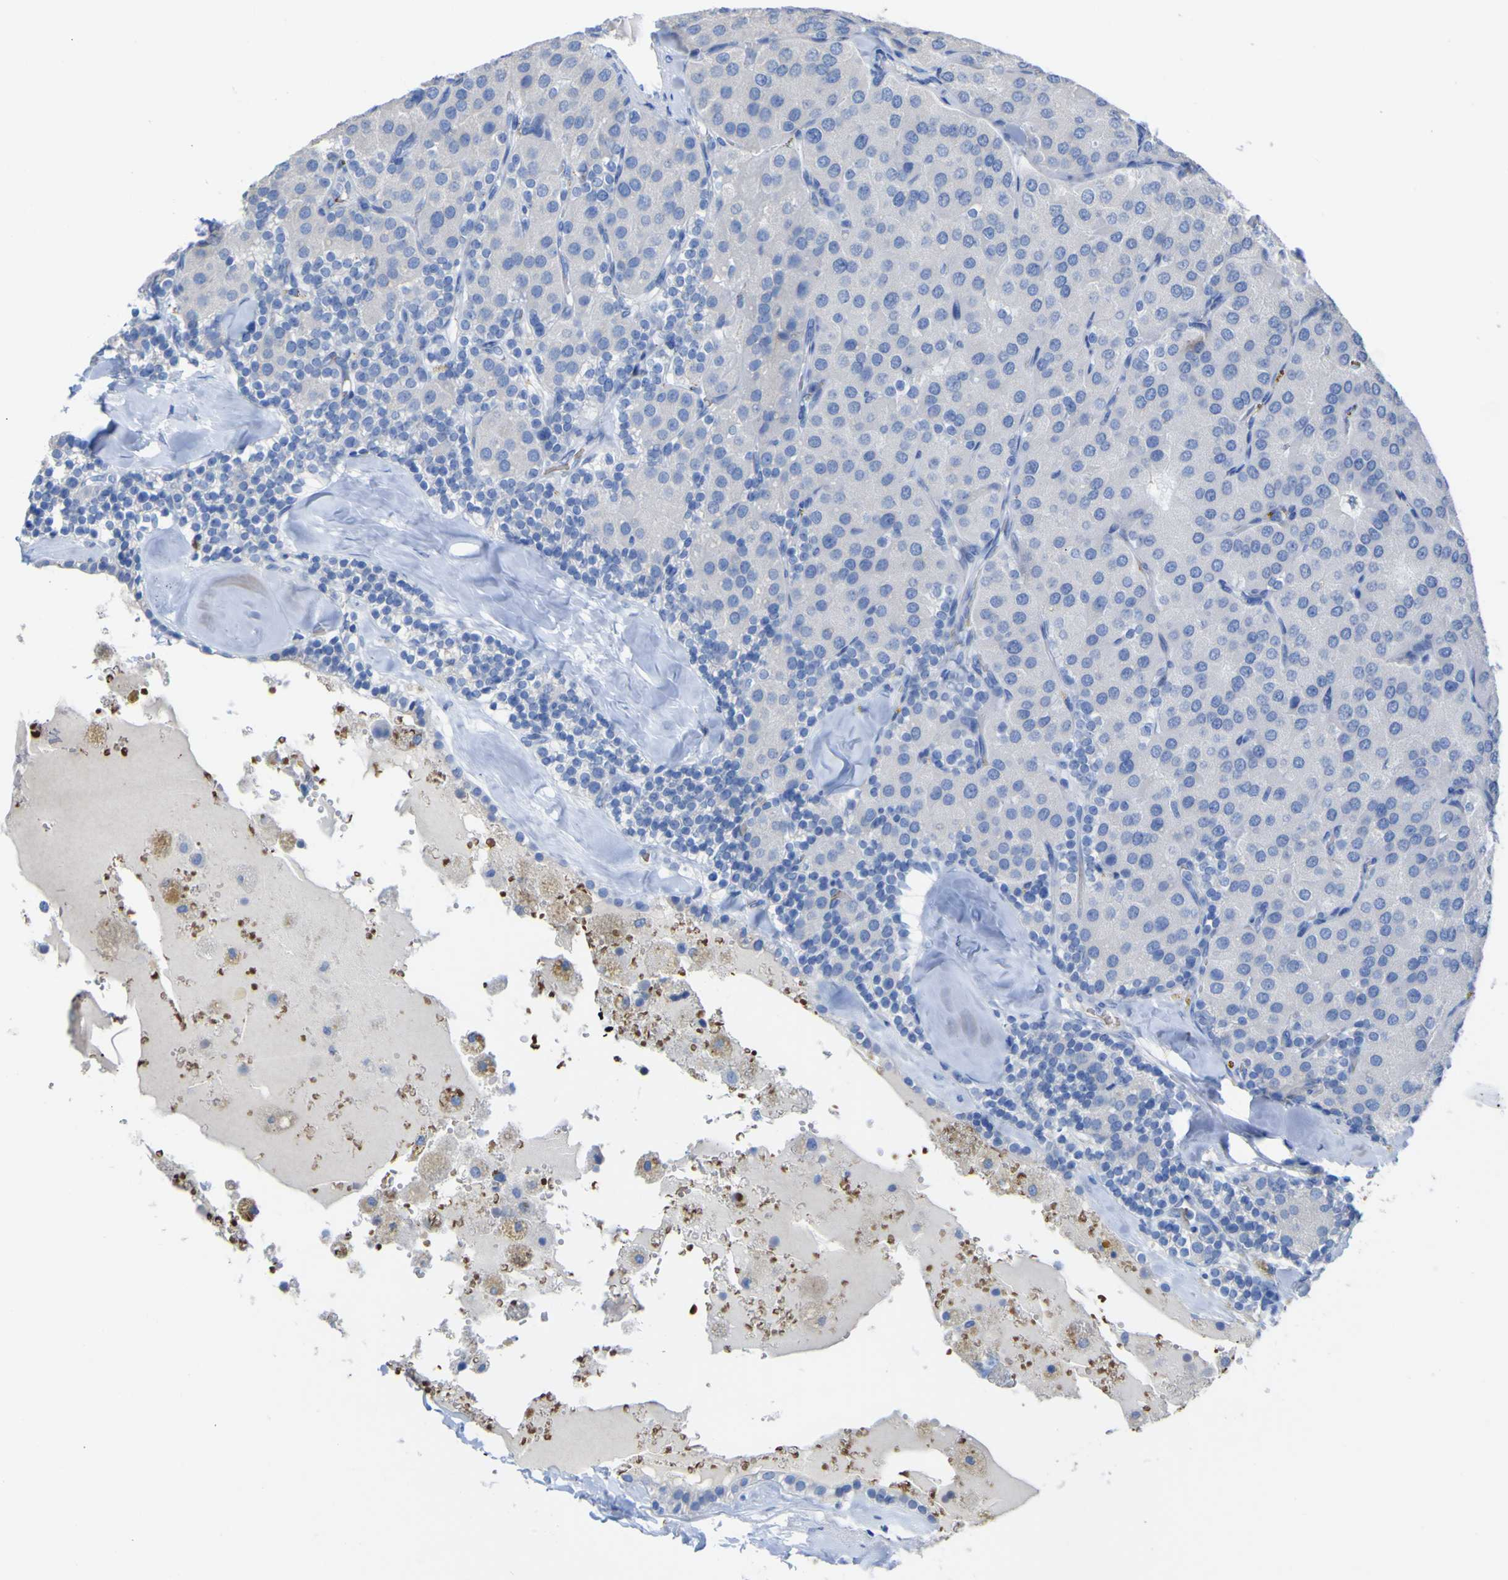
{"staining": {"intensity": "negative", "quantity": "none", "location": "none"}, "tissue": "parathyroid gland", "cell_type": "Glandular cells", "image_type": "normal", "snomed": [{"axis": "morphology", "description": "Normal tissue, NOS"}, {"axis": "morphology", "description": "Adenoma, NOS"}, {"axis": "topography", "description": "Parathyroid gland"}], "caption": "Immunohistochemistry of benign parathyroid gland reveals no staining in glandular cells. (DAB immunohistochemistry (IHC) visualized using brightfield microscopy, high magnification).", "gene": "GCM1", "patient": {"sex": "female", "age": 86}}